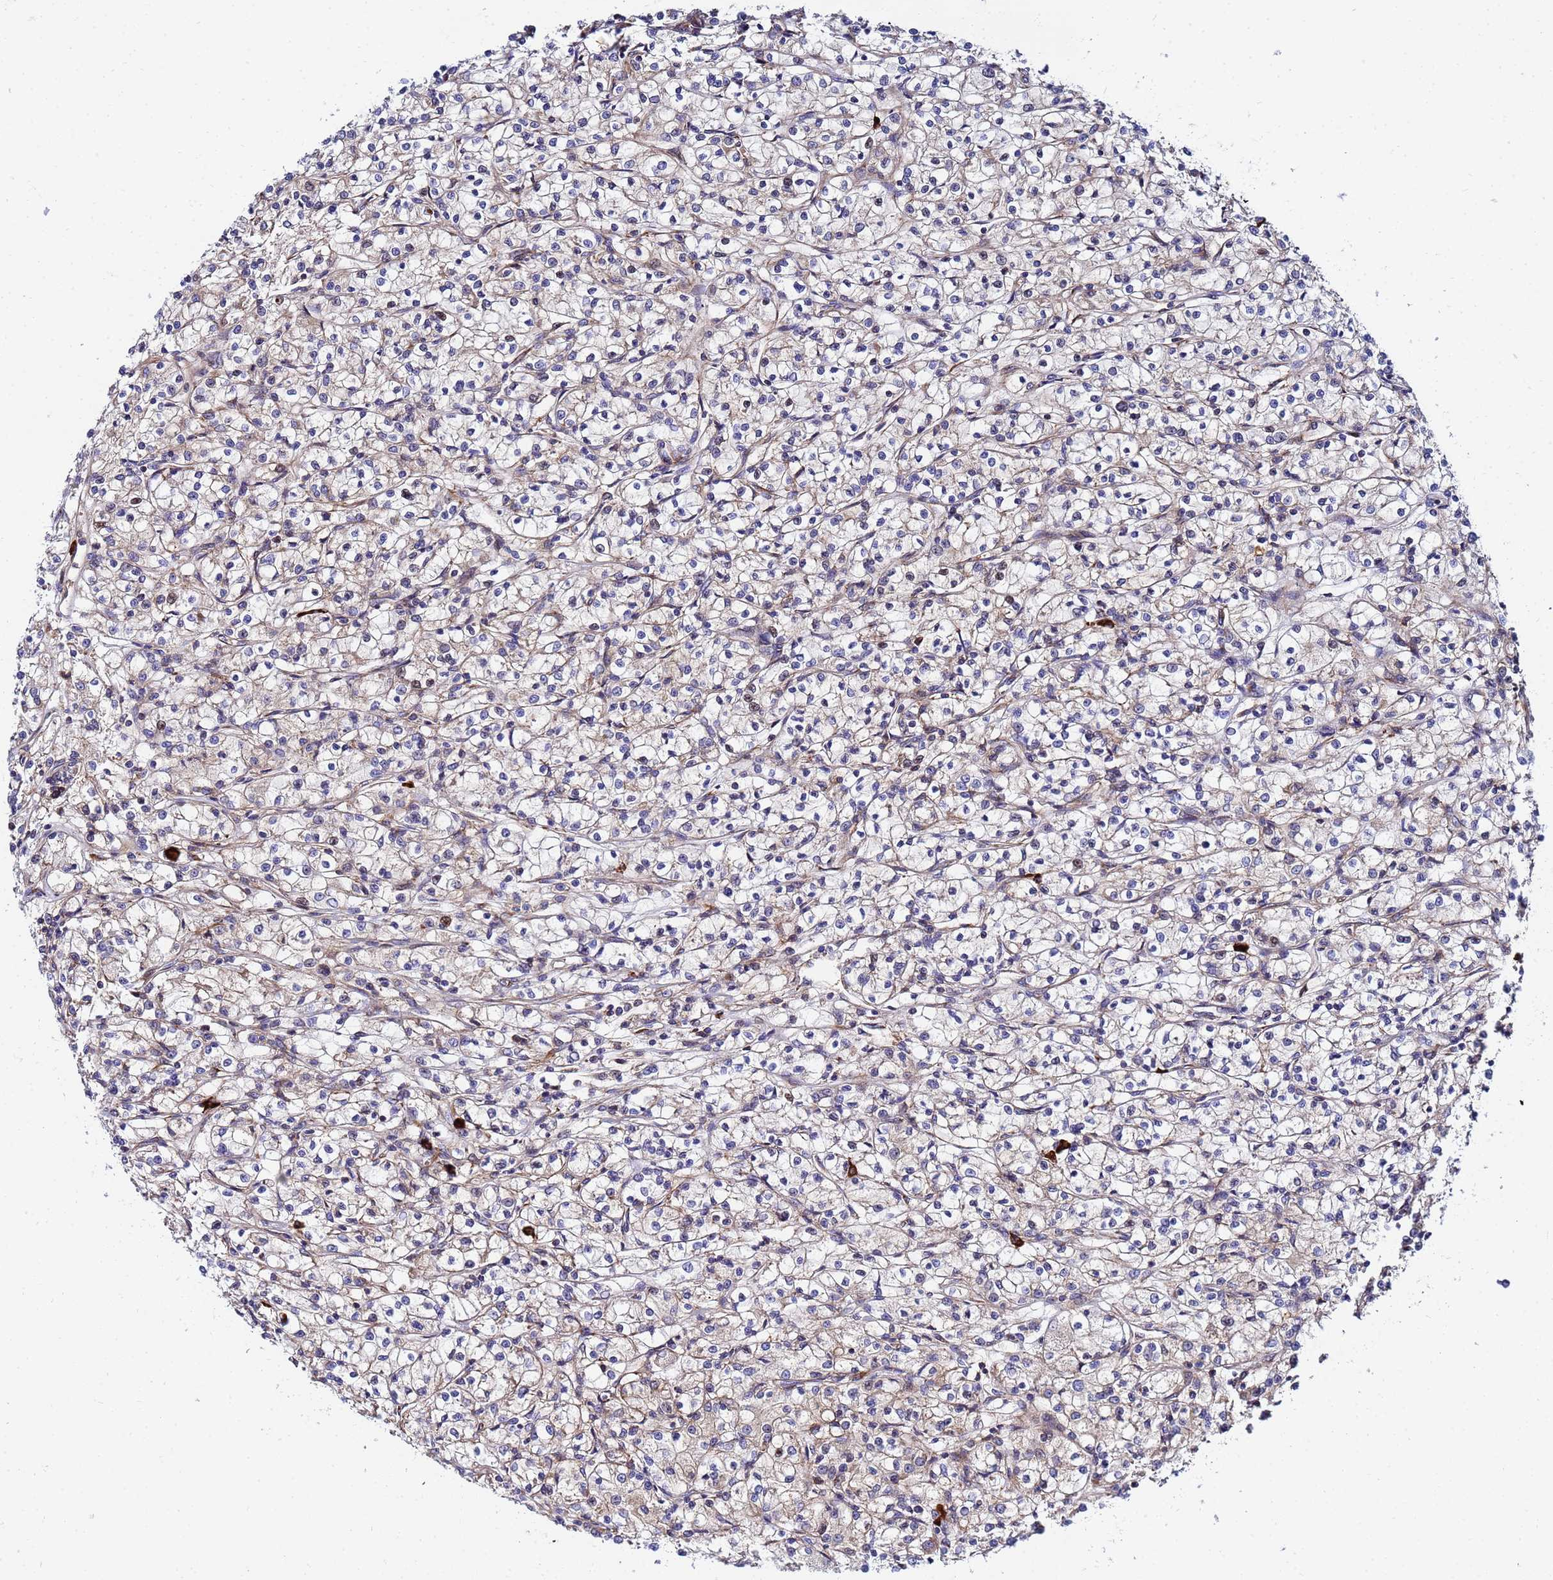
{"staining": {"intensity": "weak", "quantity": "25%-75%", "location": "cytoplasmic/membranous"}, "tissue": "renal cancer", "cell_type": "Tumor cells", "image_type": "cancer", "snomed": [{"axis": "morphology", "description": "Adenocarcinoma, NOS"}, {"axis": "topography", "description": "Kidney"}], "caption": "A brown stain labels weak cytoplasmic/membranous positivity of a protein in renal adenocarcinoma tumor cells. (Stains: DAB (3,3'-diaminobenzidine) in brown, nuclei in blue, Microscopy: brightfield microscopy at high magnification).", "gene": "POM121", "patient": {"sex": "female", "age": 59}}